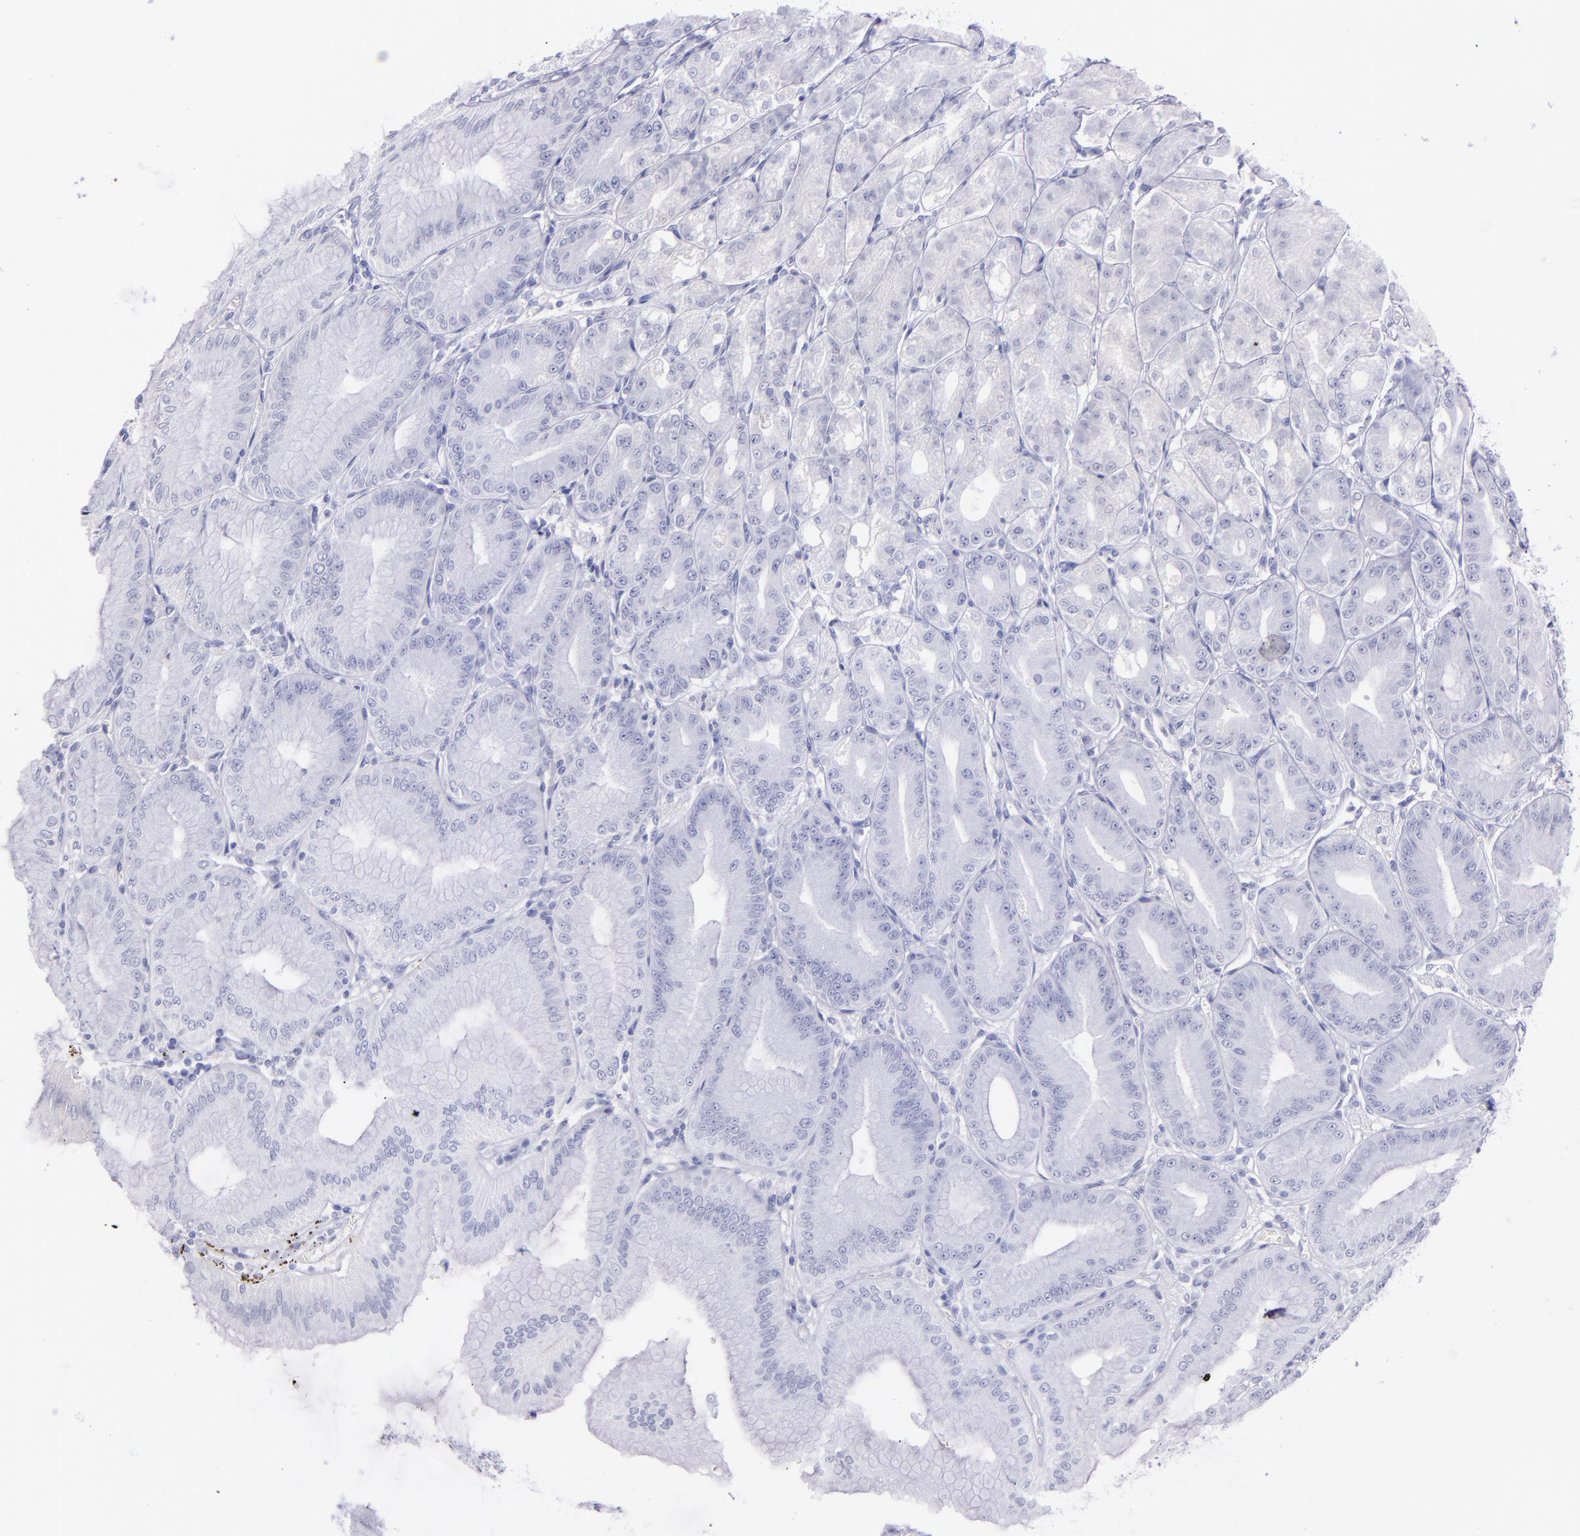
{"staining": {"intensity": "negative", "quantity": "none", "location": "none"}, "tissue": "stomach", "cell_type": "Glandular cells", "image_type": "normal", "snomed": [{"axis": "morphology", "description": "Normal tissue, NOS"}, {"axis": "topography", "description": "Stomach, lower"}], "caption": "Immunohistochemical staining of unremarkable stomach exhibits no significant staining in glandular cells.", "gene": "SFTPB", "patient": {"sex": "male", "age": 71}}